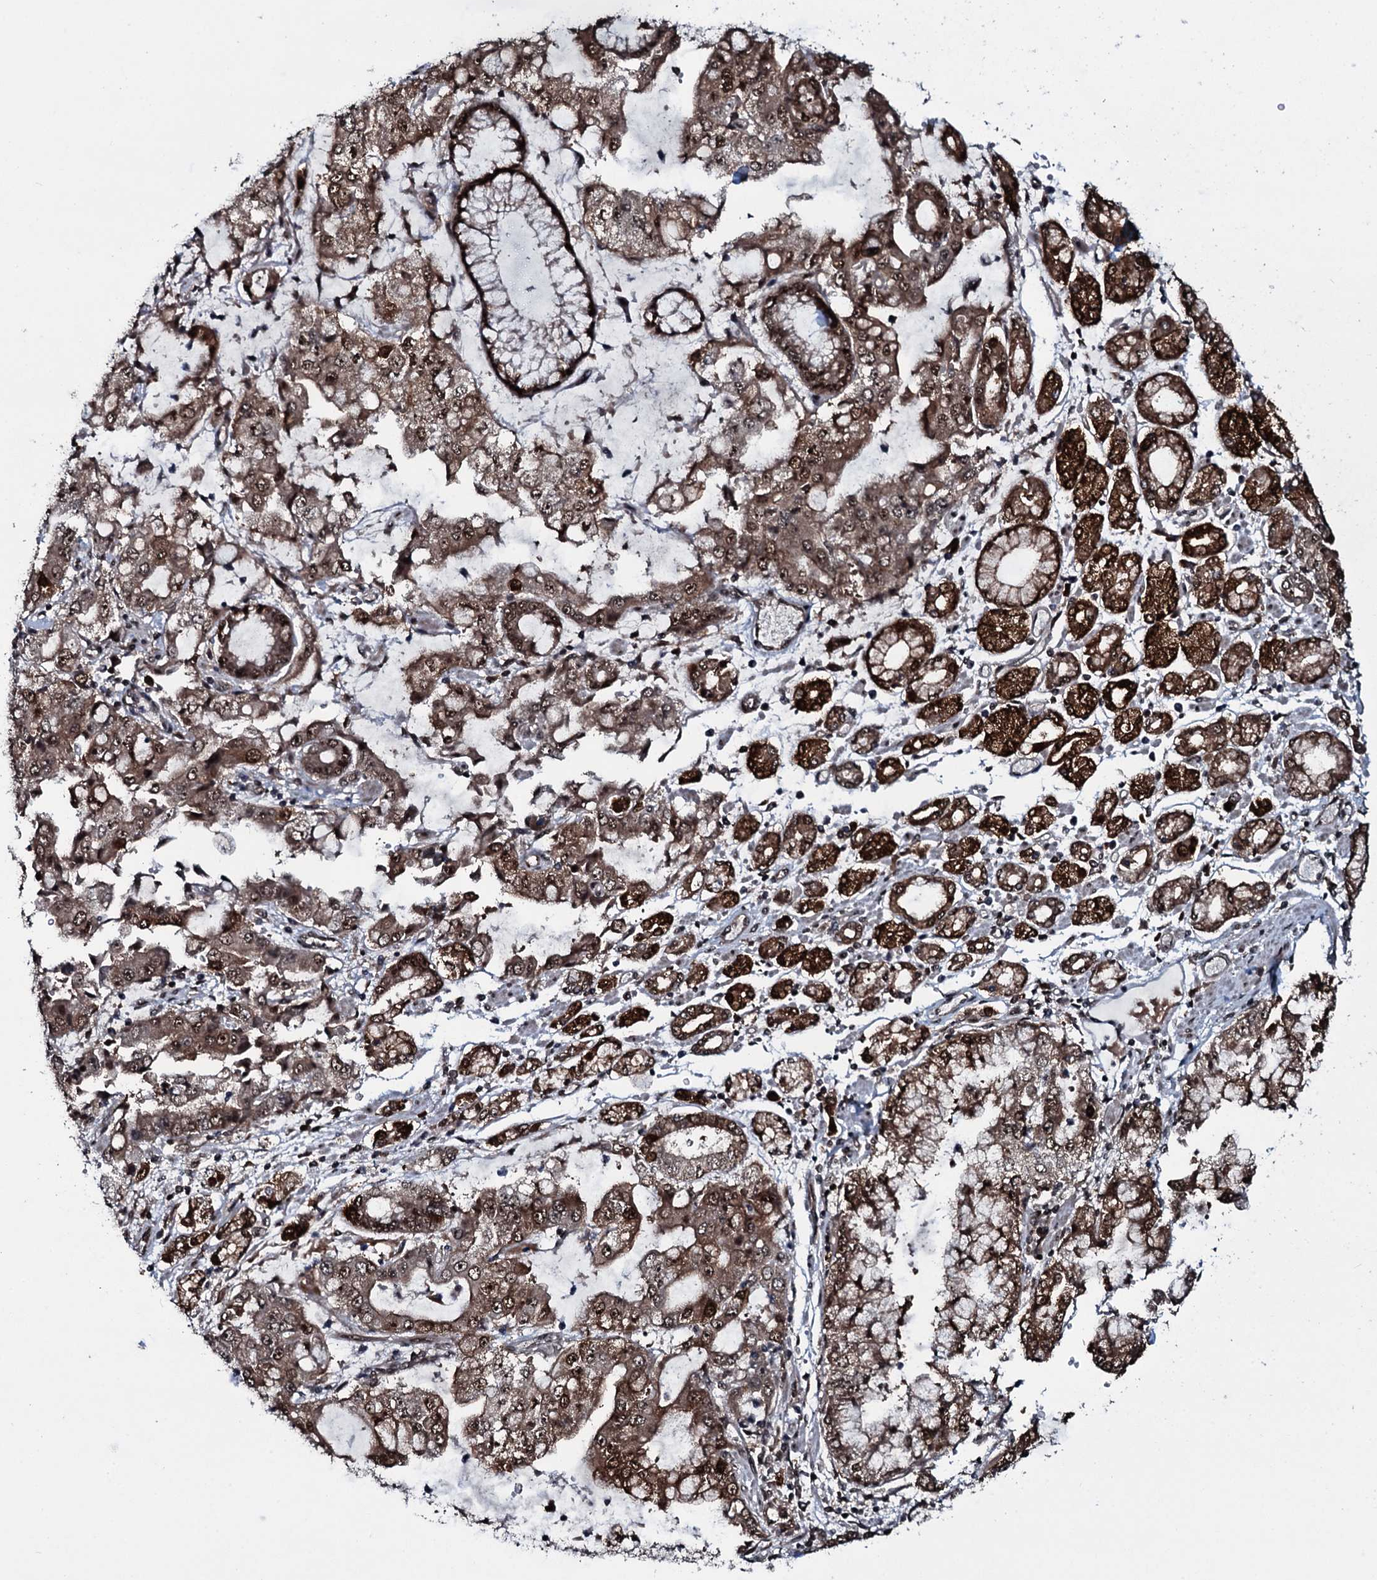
{"staining": {"intensity": "strong", "quantity": ">75%", "location": "cytoplasmic/membranous,nuclear"}, "tissue": "stomach cancer", "cell_type": "Tumor cells", "image_type": "cancer", "snomed": [{"axis": "morphology", "description": "Adenocarcinoma, NOS"}, {"axis": "topography", "description": "Stomach"}], "caption": "Immunohistochemical staining of human adenocarcinoma (stomach) reveals high levels of strong cytoplasmic/membranous and nuclear positivity in approximately >75% of tumor cells.", "gene": "HDDC3", "patient": {"sex": "male", "age": 76}}